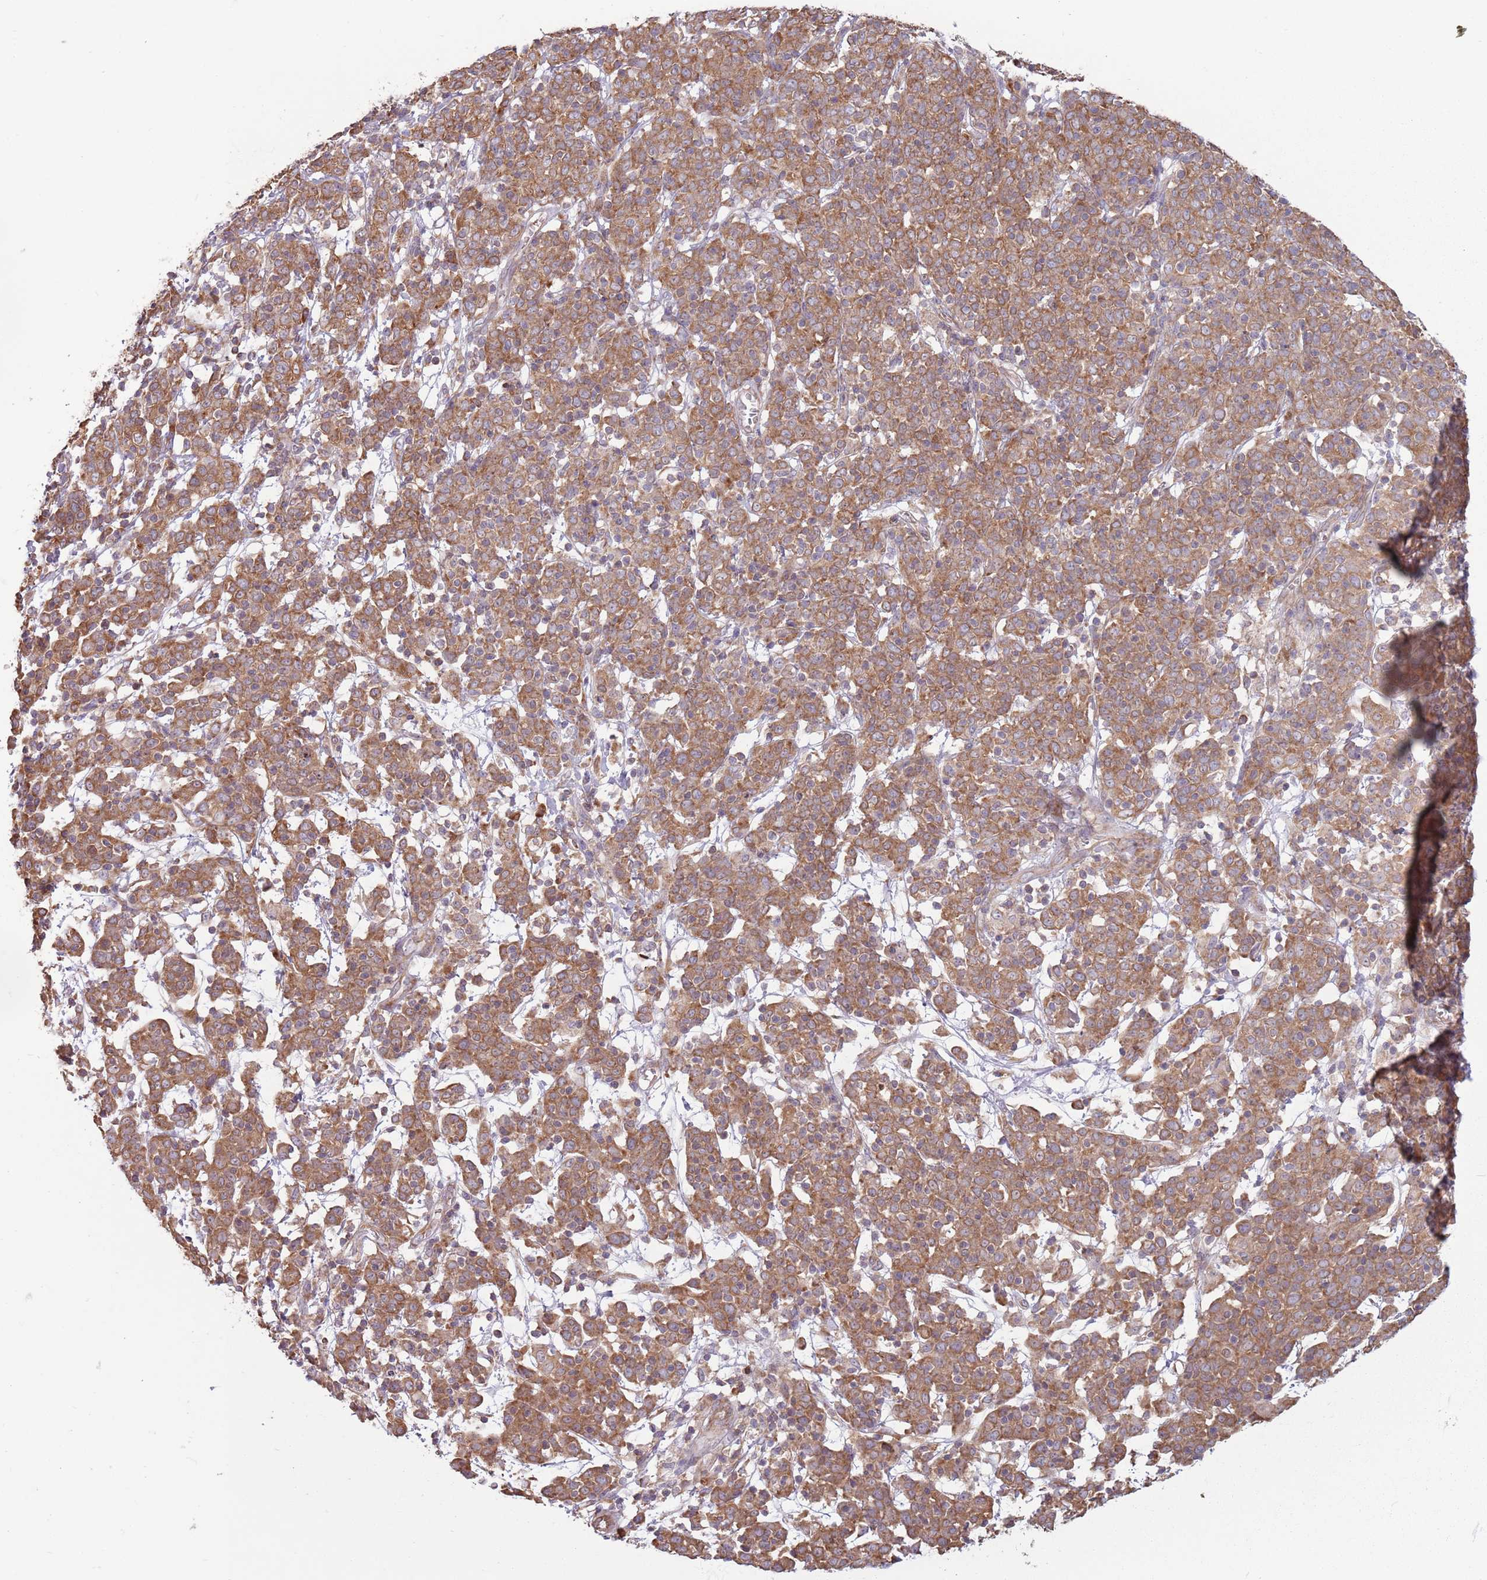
{"staining": {"intensity": "moderate", "quantity": ">75%", "location": "cytoplasmic/membranous"}, "tissue": "cervical cancer", "cell_type": "Tumor cells", "image_type": "cancer", "snomed": [{"axis": "morphology", "description": "Squamous cell carcinoma, NOS"}, {"axis": "topography", "description": "Cervix"}], "caption": "This photomicrograph displays immunohistochemistry staining of cervical cancer (squamous cell carcinoma), with medium moderate cytoplasmic/membranous expression in about >75% of tumor cells.", "gene": "RPL17-C18orf32", "patient": {"sex": "female", "age": 67}}